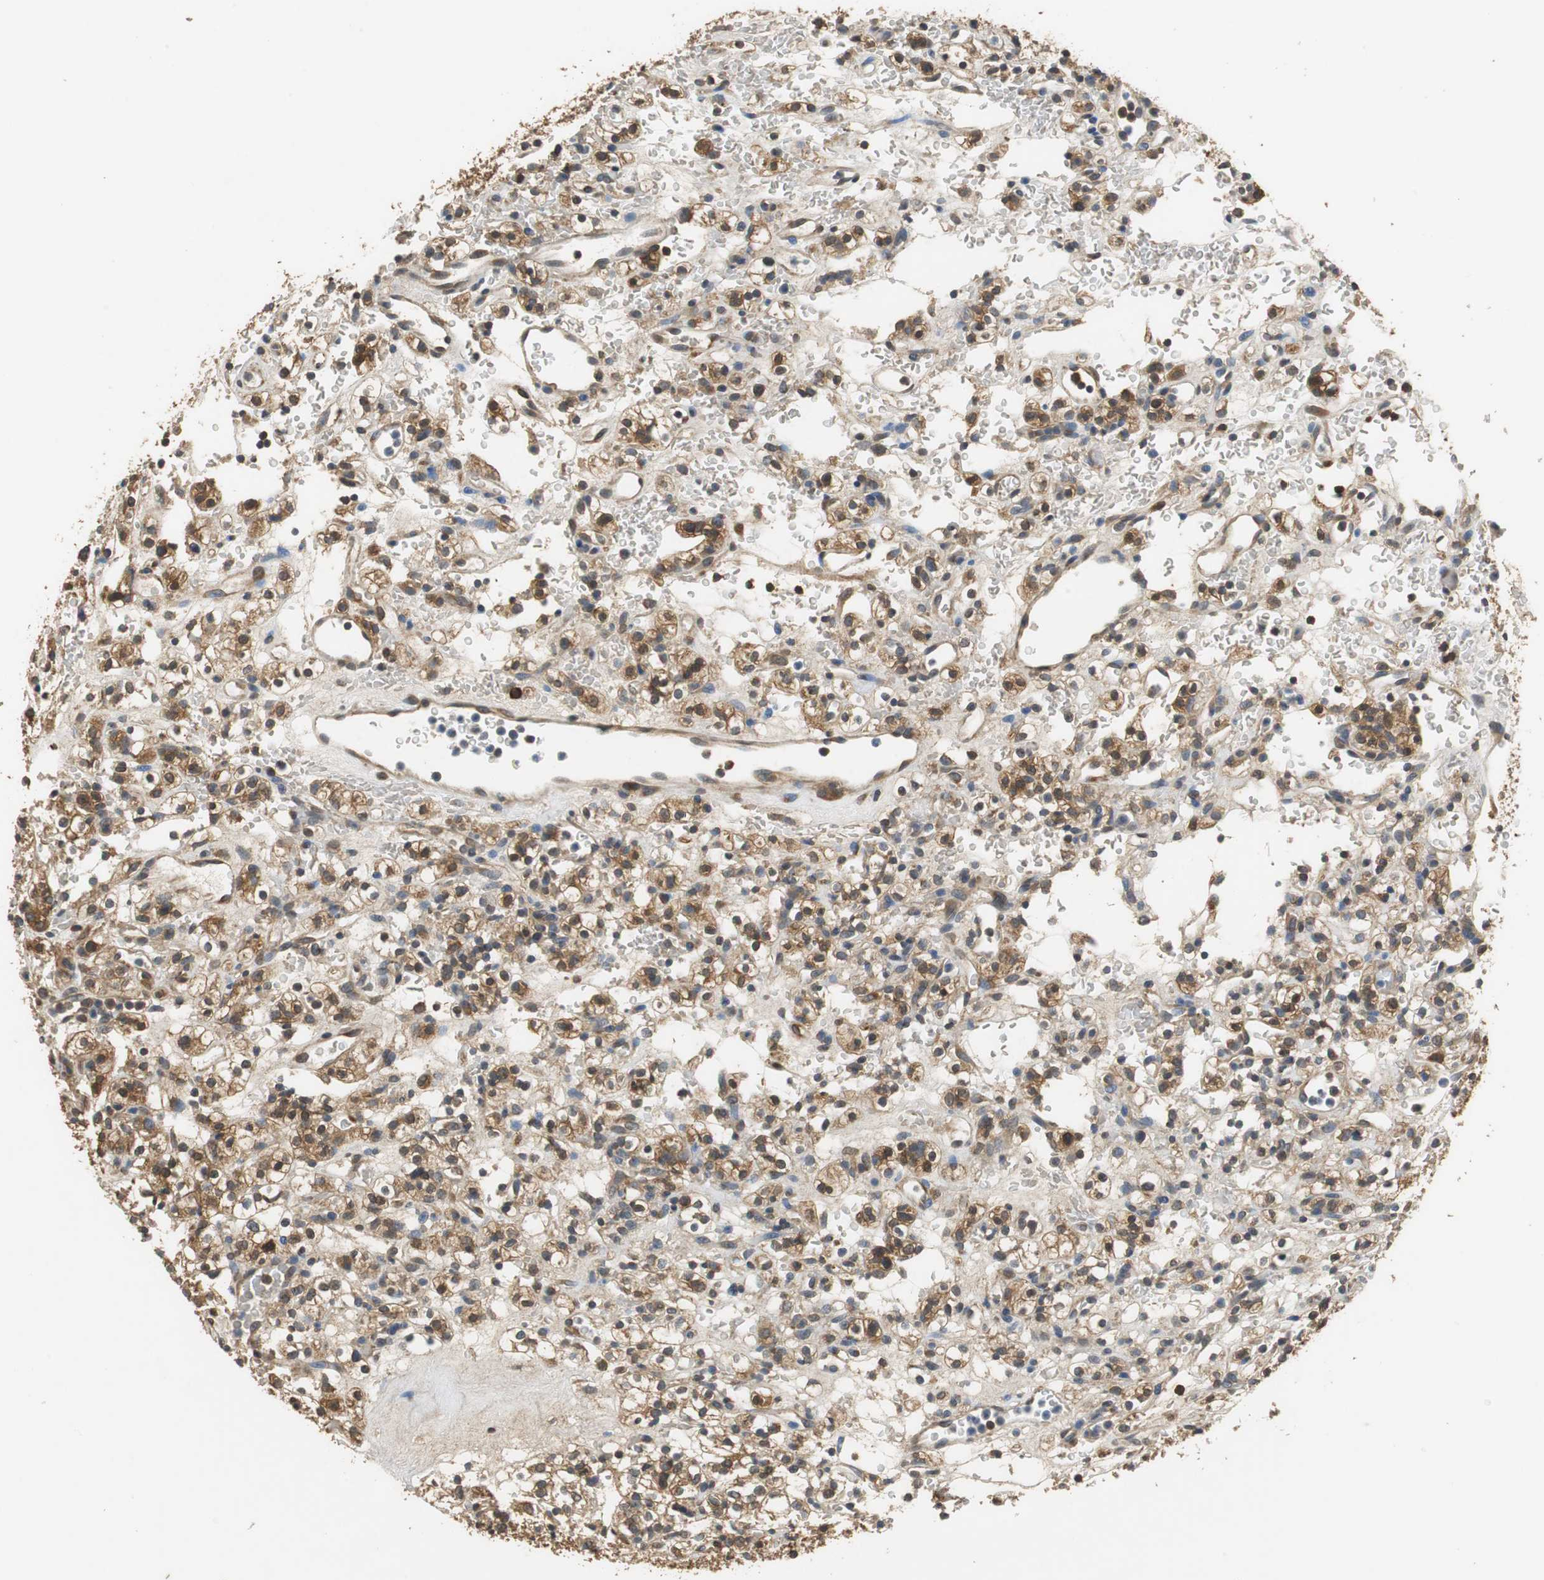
{"staining": {"intensity": "moderate", "quantity": ">75%", "location": "cytoplasmic/membranous,nuclear"}, "tissue": "renal cancer", "cell_type": "Tumor cells", "image_type": "cancer", "snomed": [{"axis": "morphology", "description": "Normal tissue, NOS"}, {"axis": "morphology", "description": "Adenocarcinoma, NOS"}, {"axis": "topography", "description": "Kidney"}], "caption": "Human renal cancer (adenocarcinoma) stained with a protein marker reveals moderate staining in tumor cells.", "gene": "UBQLN2", "patient": {"sex": "female", "age": 72}}